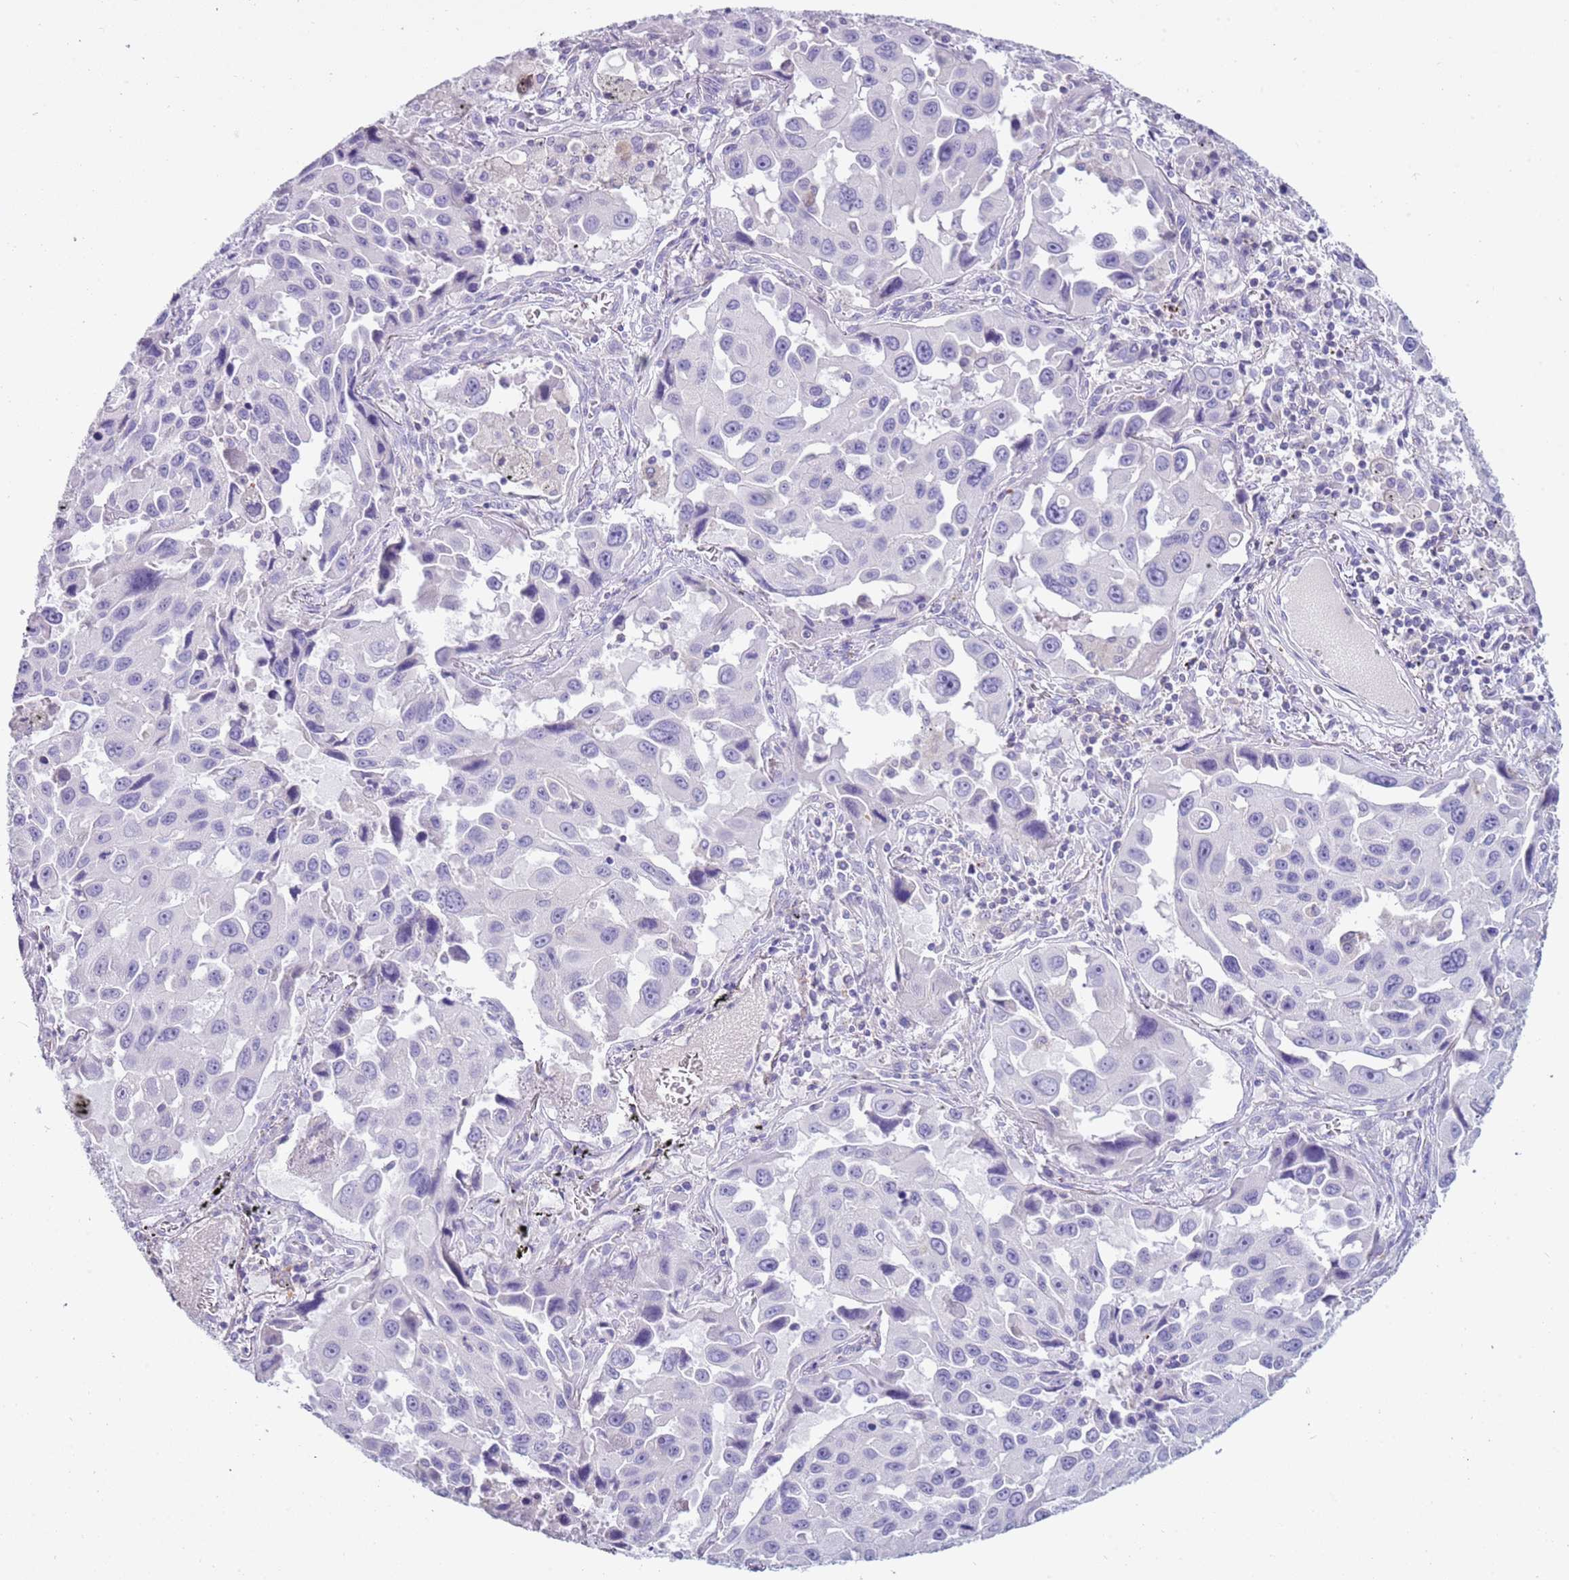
{"staining": {"intensity": "negative", "quantity": "none", "location": "none"}, "tissue": "lung cancer", "cell_type": "Tumor cells", "image_type": "cancer", "snomed": [{"axis": "morphology", "description": "Adenocarcinoma, NOS"}, {"axis": "topography", "description": "Lung"}], "caption": "Adenocarcinoma (lung) was stained to show a protein in brown. There is no significant positivity in tumor cells. (DAB (3,3'-diaminobenzidine) immunohistochemistry, high magnification).", "gene": "NBPF20", "patient": {"sex": "male", "age": 66}}